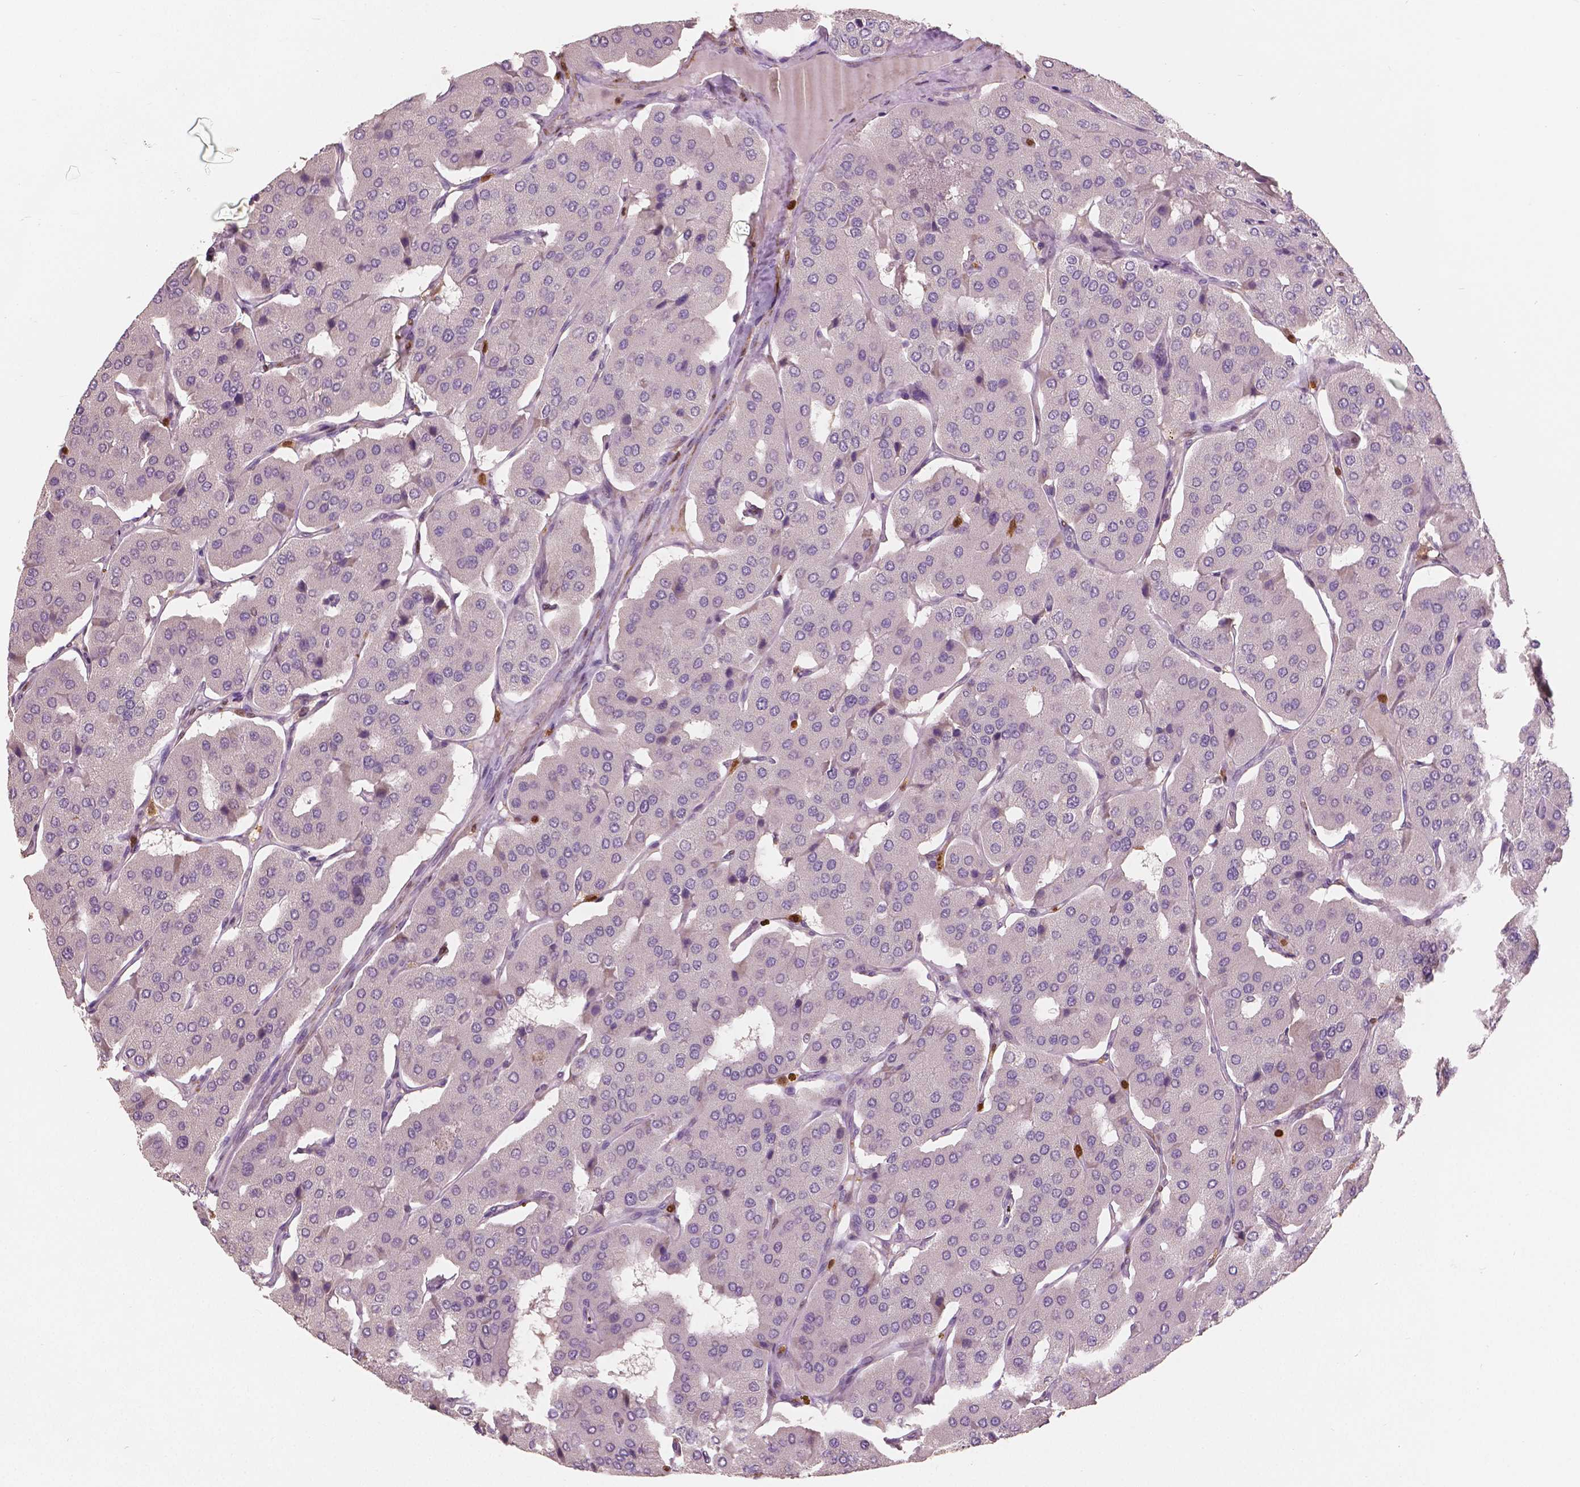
{"staining": {"intensity": "negative", "quantity": "none", "location": "none"}, "tissue": "parathyroid gland", "cell_type": "Glandular cells", "image_type": "normal", "snomed": [{"axis": "morphology", "description": "Normal tissue, NOS"}, {"axis": "morphology", "description": "Adenoma, NOS"}, {"axis": "topography", "description": "Parathyroid gland"}], "caption": "This histopathology image is of normal parathyroid gland stained with immunohistochemistry to label a protein in brown with the nuclei are counter-stained blue. There is no positivity in glandular cells. (Stains: DAB (3,3'-diaminobenzidine) immunohistochemistry (IHC) with hematoxylin counter stain, Microscopy: brightfield microscopy at high magnification).", "gene": "S100A4", "patient": {"sex": "female", "age": 86}}